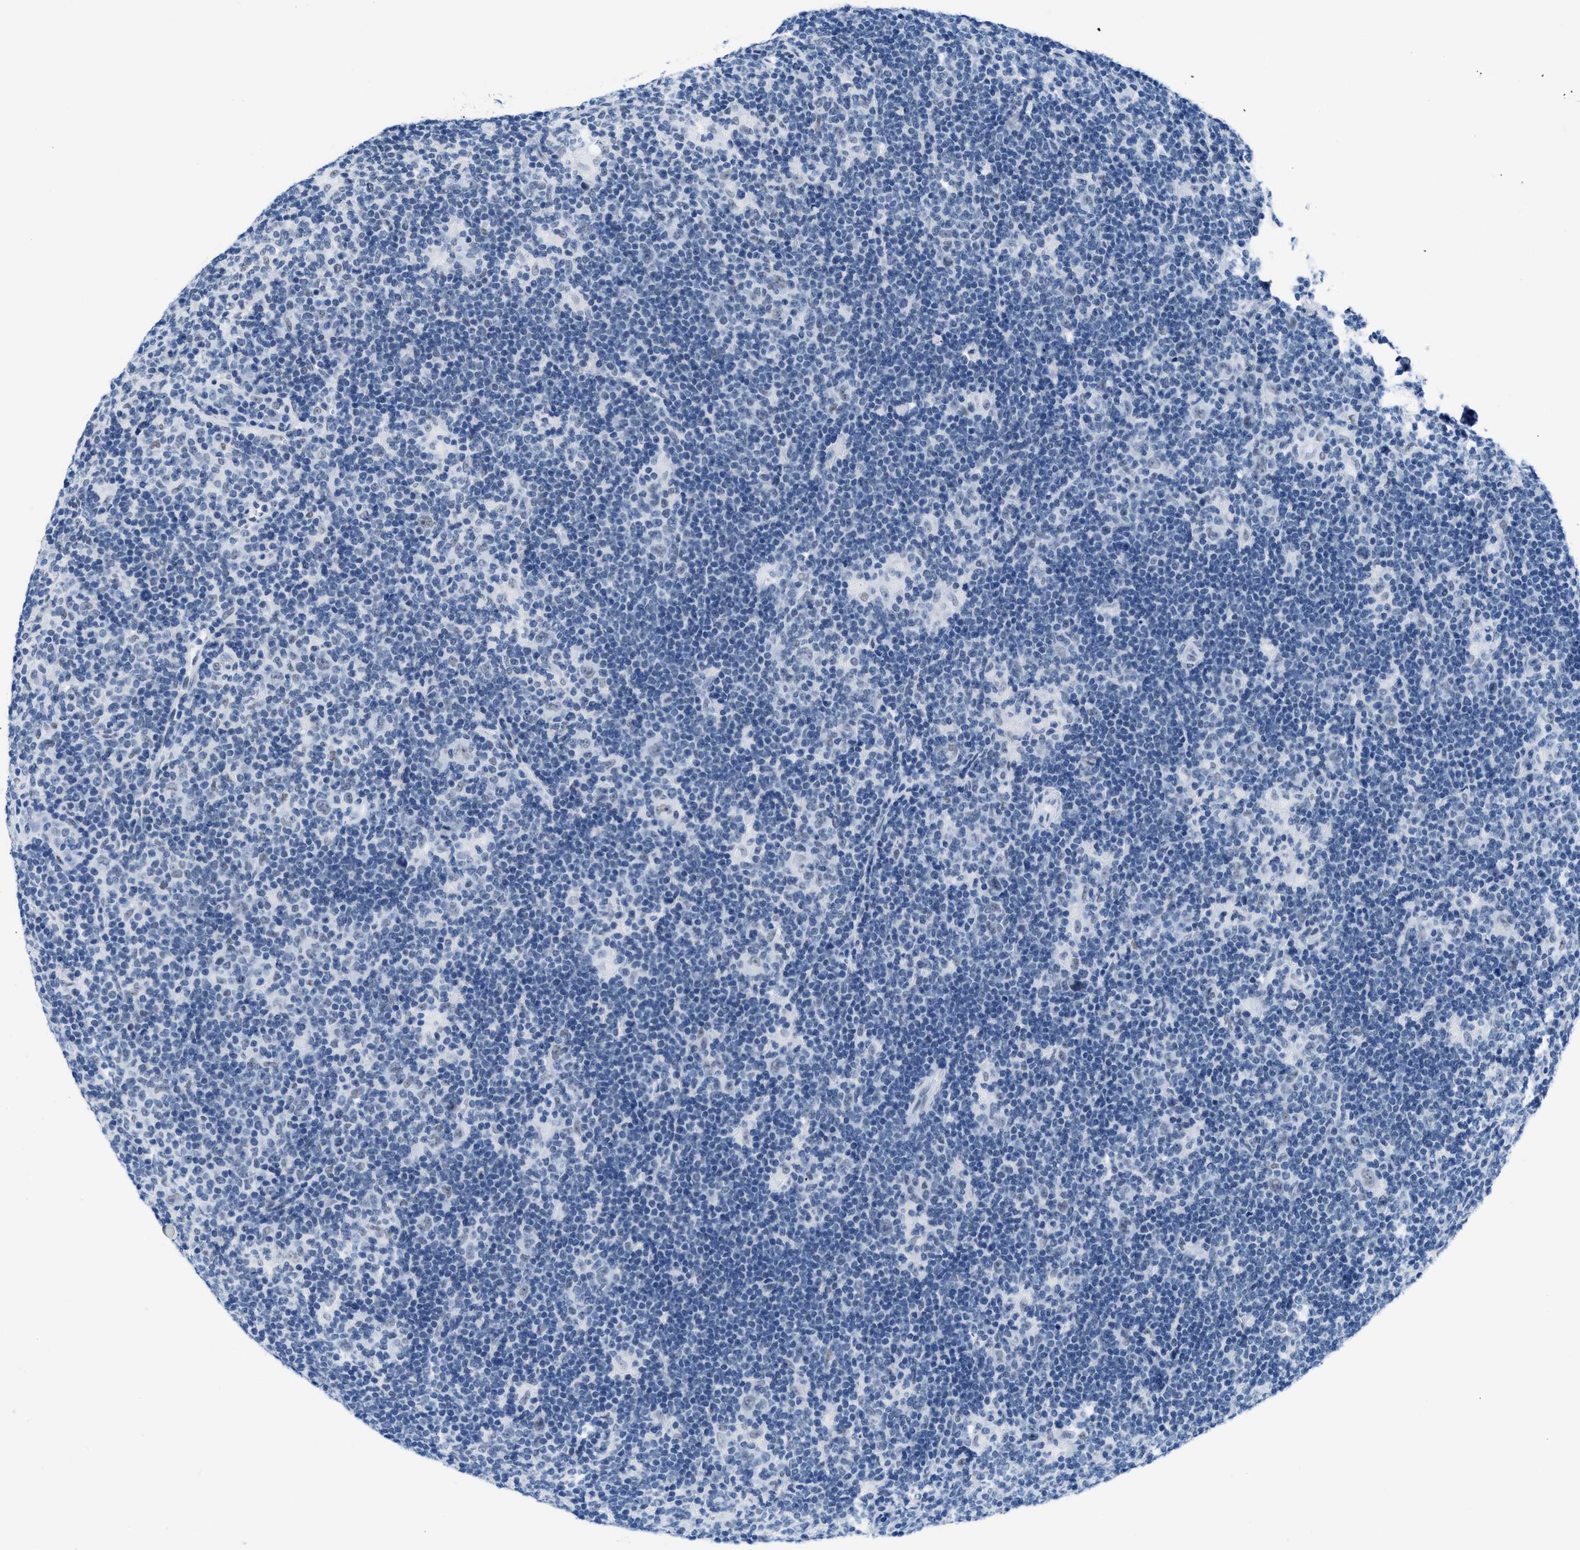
{"staining": {"intensity": "weak", "quantity": "<25%", "location": "nuclear"}, "tissue": "lymphoma", "cell_type": "Tumor cells", "image_type": "cancer", "snomed": [{"axis": "morphology", "description": "Hodgkin's disease, NOS"}, {"axis": "topography", "description": "Lymph node"}], "caption": "Lymphoma was stained to show a protein in brown. There is no significant staining in tumor cells.", "gene": "CTBP1", "patient": {"sex": "female", "age": 57}}